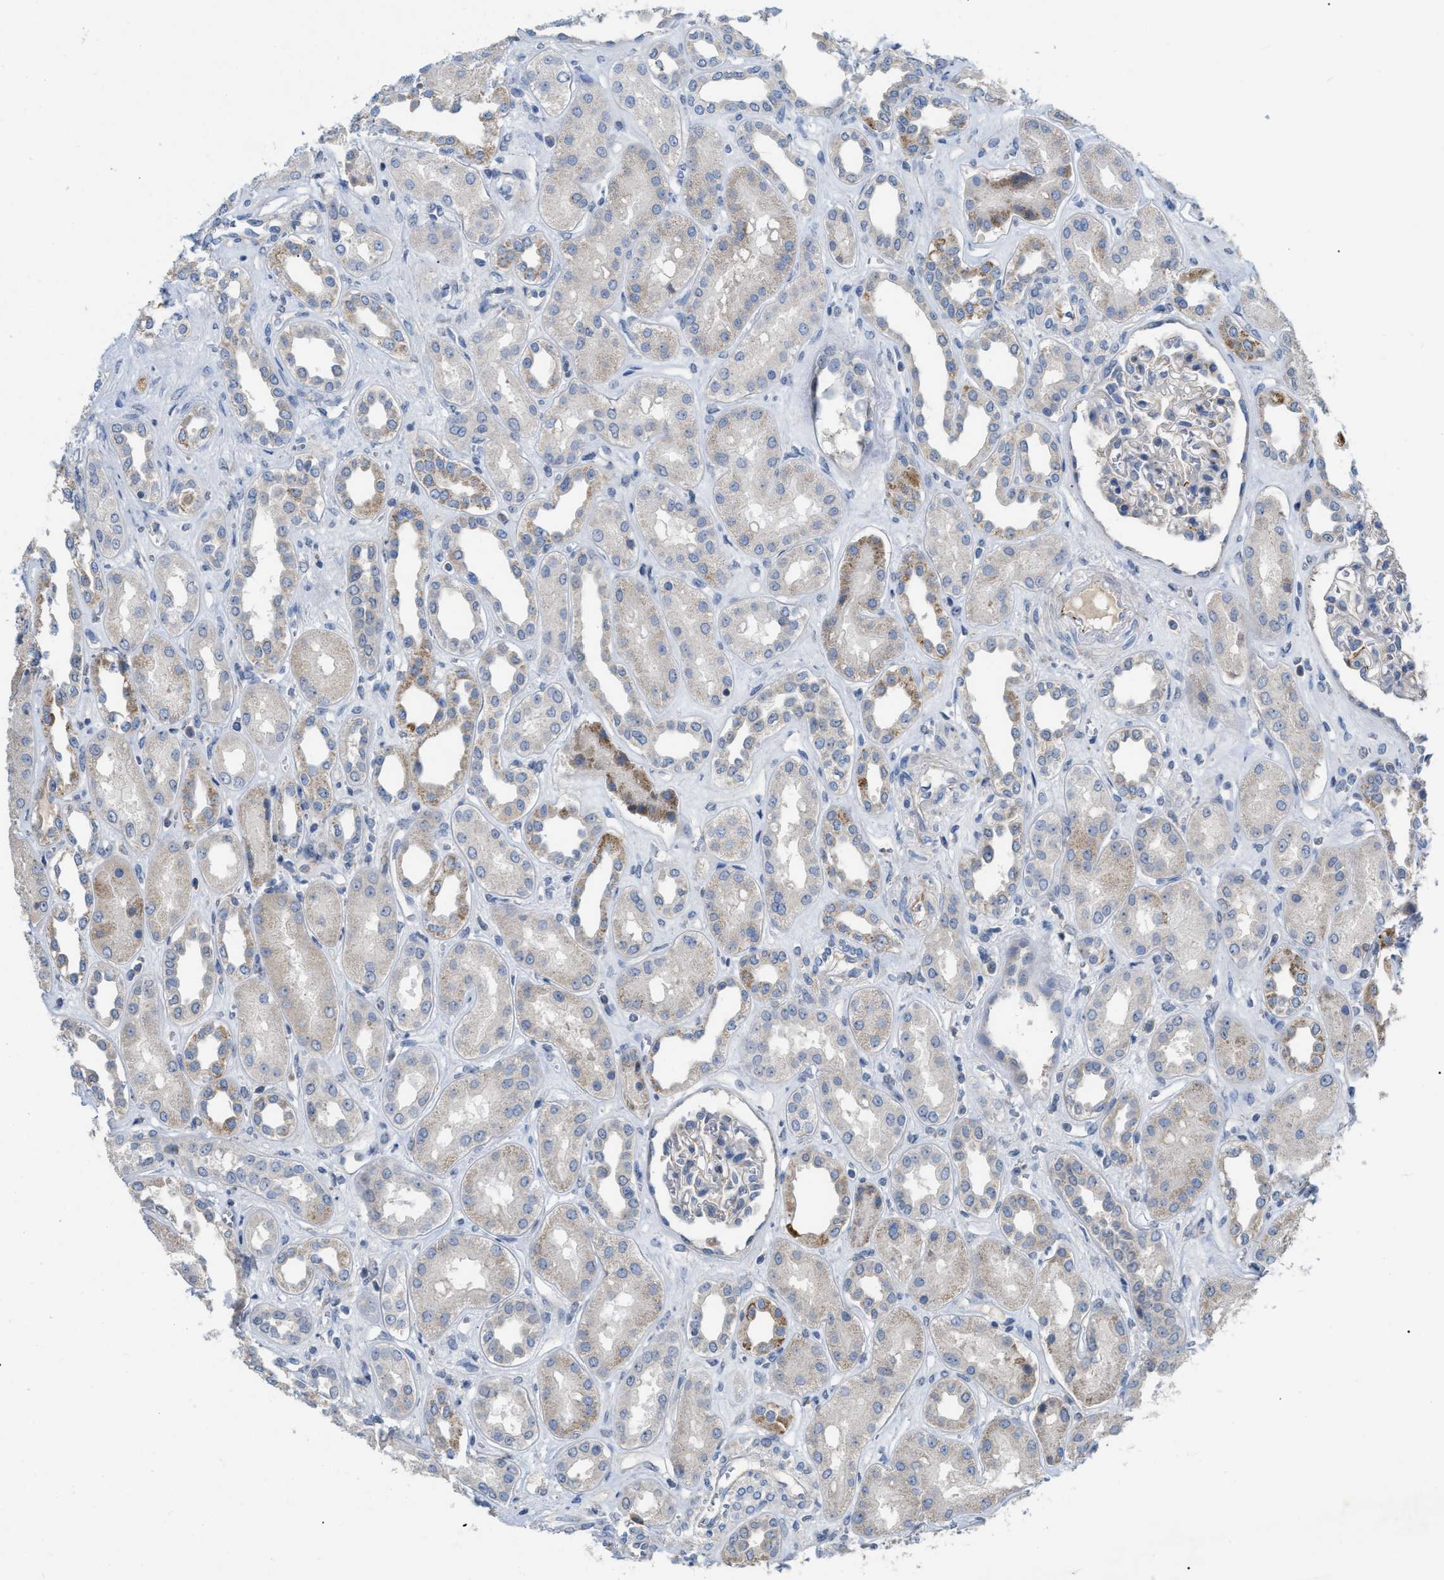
{"staining": {"intensity": "negative", "quantity": "none", "location": "none"}, "tissue": "kidney", "cell_type": "Cells in glomeruli", "image_type": "normal", "snomed": [{"axis": "morphology", "description": "Normal tissue, NOS"}, {"axis": "topography", "description": "Kidney"}], "caption": "Normal kidney was stained to show a protein in brown. There is no significant staining in cells in glomeruli. Nuclei are stained in blue.", "gene": "DHX58", "patient": {"sex": "male", "age": 59}}